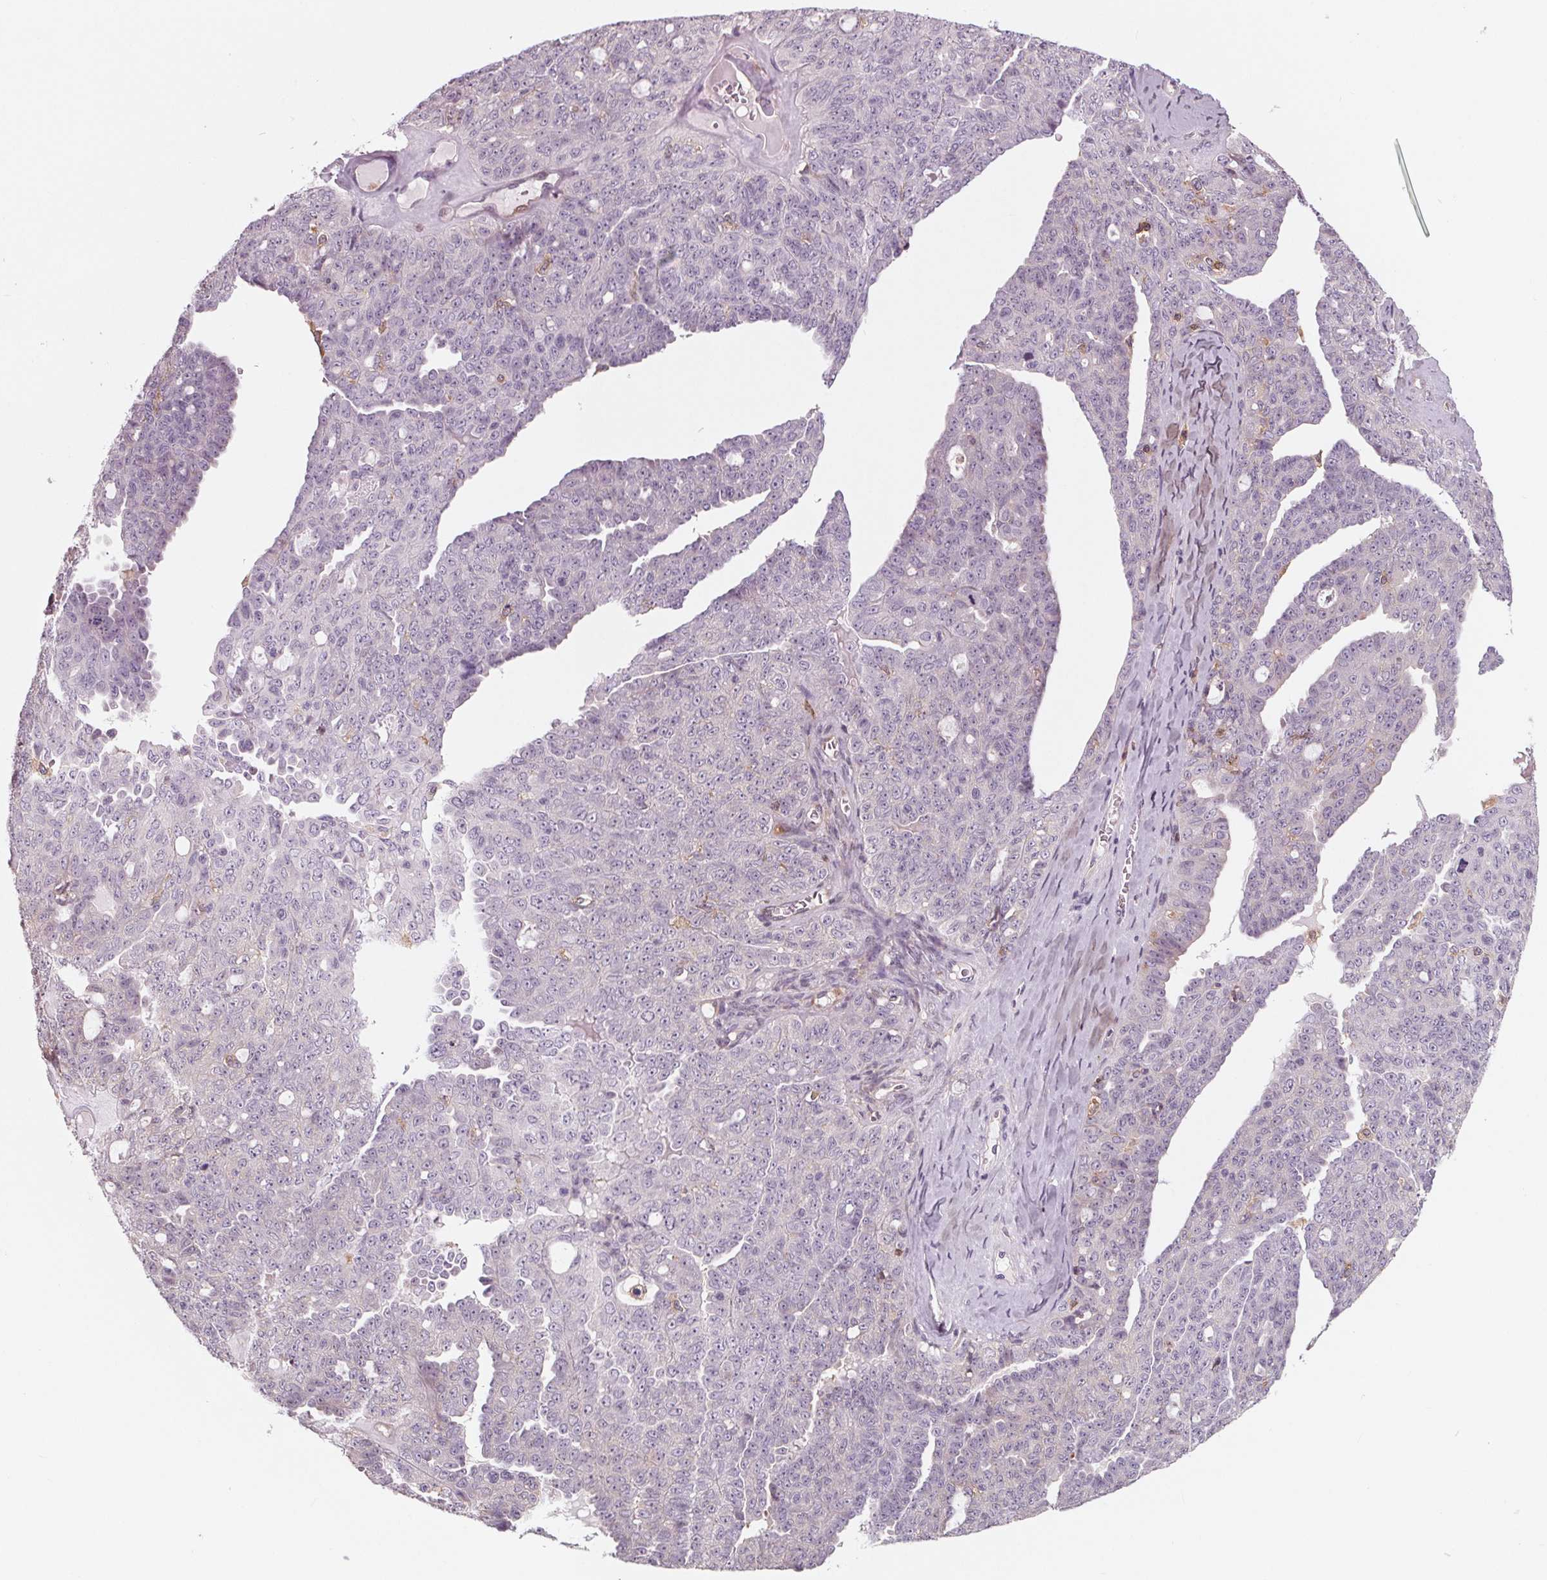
{"staining": {"intensity": "negative", "quantity": "none", "location": "none"}, "tissue": "ovarian cancer", "cell_type": "Tumor cells", "image_type": "cancer", "snomed": [{"axis": "morphology", "description": "Cystadenocarcinoma, serous, NOS"}, {"axis": "topography", "description": "Ovary"}], "caption": "This is a histopathology image of immunohistochemistry (IHC) staining of ovarian cancer (serous cystadenocarcinoma), which shows no staining in tumor cells.", "gene": "ARHGAP25", "patient": {"sex": "female", "age": 71}}